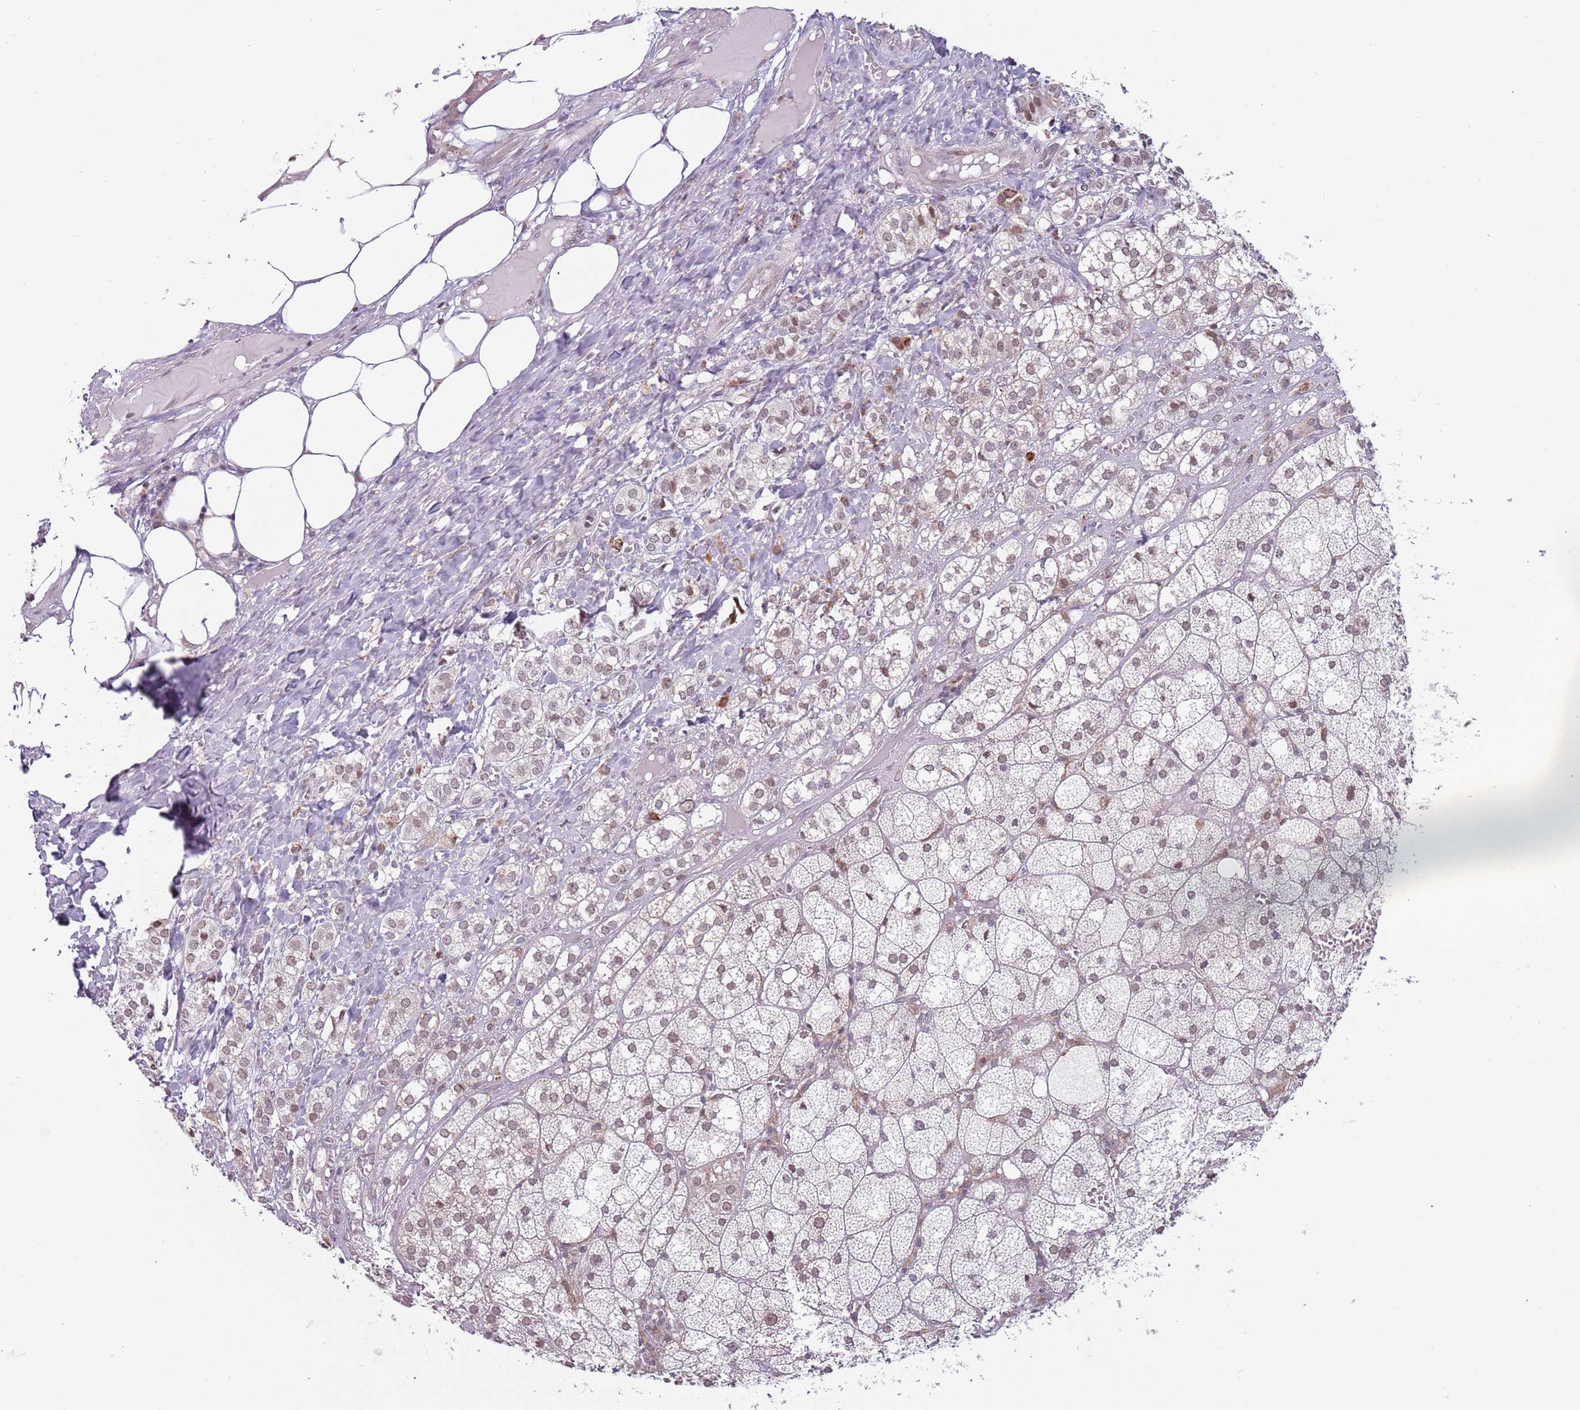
{"staining": {"intensity": "weak", "quantity": "25%-75%", "location": "nuclear"}, "tissue": "adrenal gland", "cell_type": "Glandular cells", "image_type": "normal", "snomed": [{"axis": "morphology", "description": "Normal tissue, NOS"}, {"axis": "topography", "description": "Adrenal gland"}], "caption": "Immunohistochemistry of benign human adrenal gland displays low levels of weak nuclear positivity in about 25%-75% of glandular cells.", "gene": "BARD1", "patient": {"sex": "female", "age": 61}}